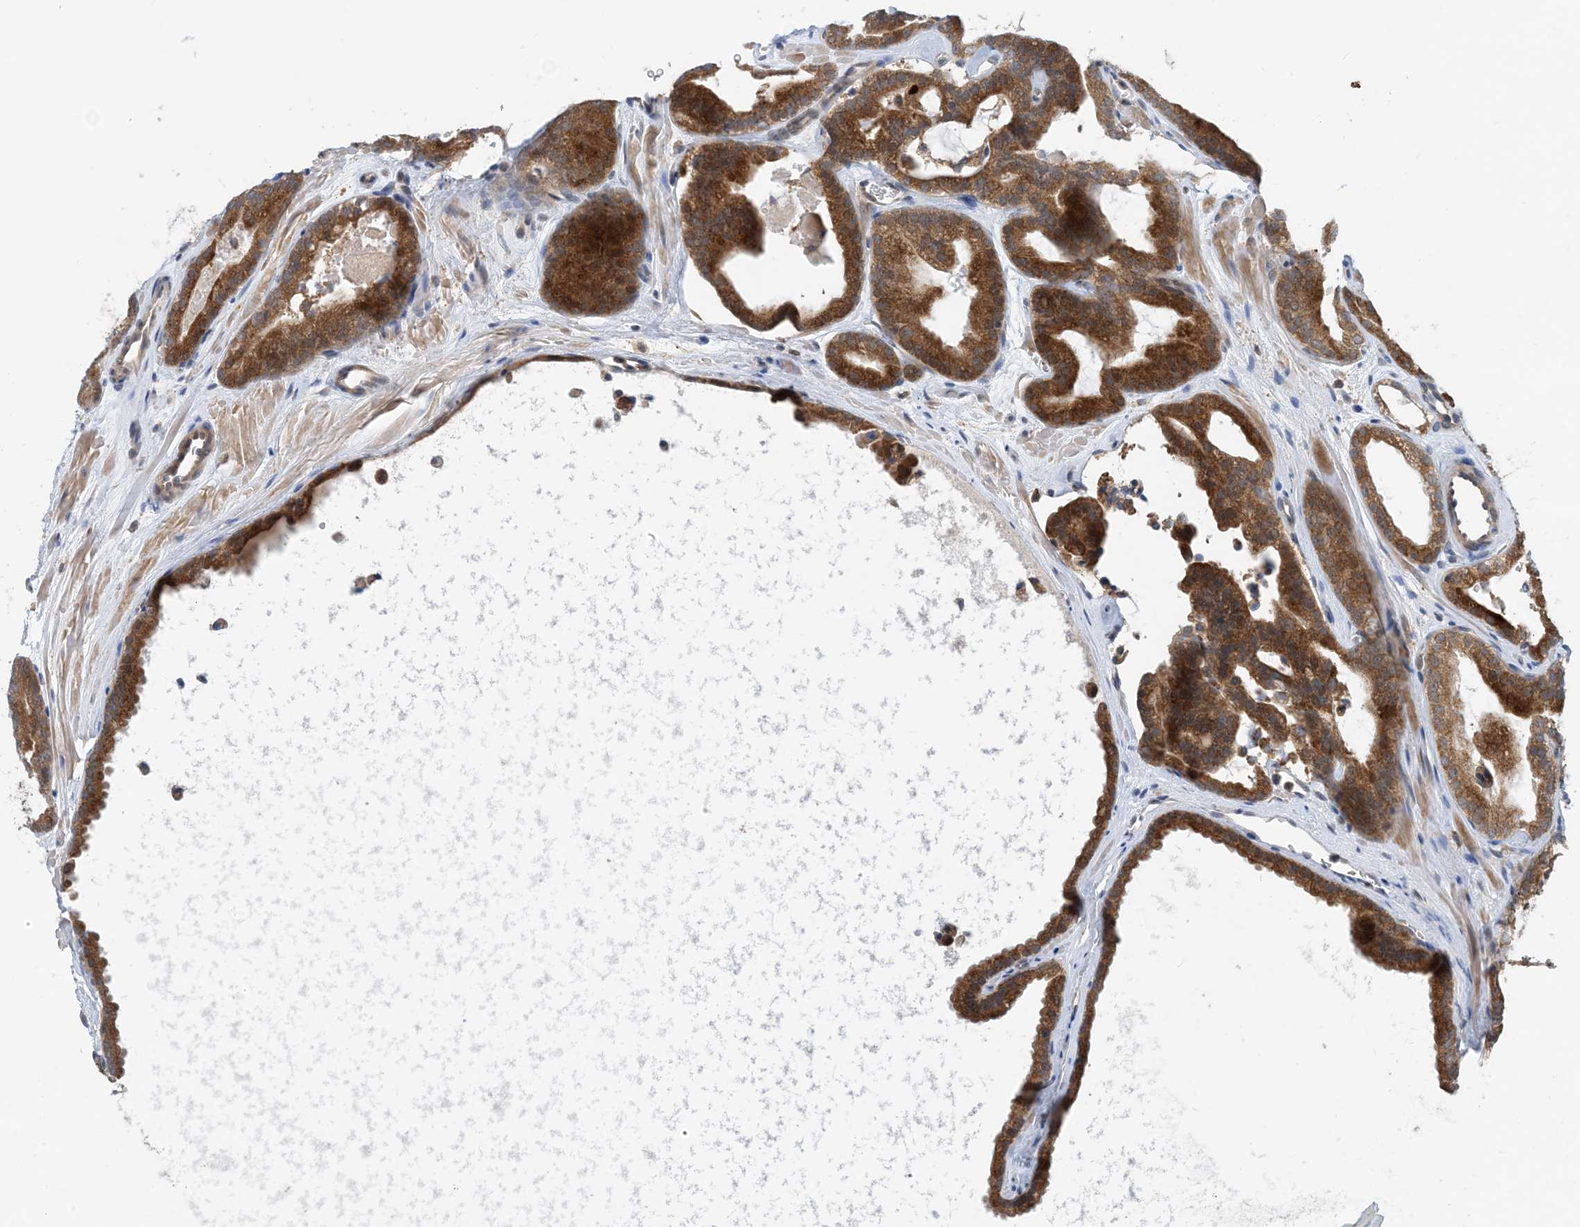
{"staining": {"intensity": "moderate", "quantity": ">75%", "location": "cytoplasmic/membranous"}, "tissue": "prostate cancer", "cell_type": "Tumor cells", "image_type": "cancer", "snomed": [{"axis": "morphology", "description": "Adenocarcinoma, High grade"}, {"axis": "topography", "description": "Prostate"}], "caption": "Protein expression analysis of human high-grade adenocarcinoma (prostate) reveals moderate cytoplasmic/membranous expression in approximately >75% of tumor cells.", "gene": "PHOSPHO2", "patient": {"sex": "male", "age": 57}}